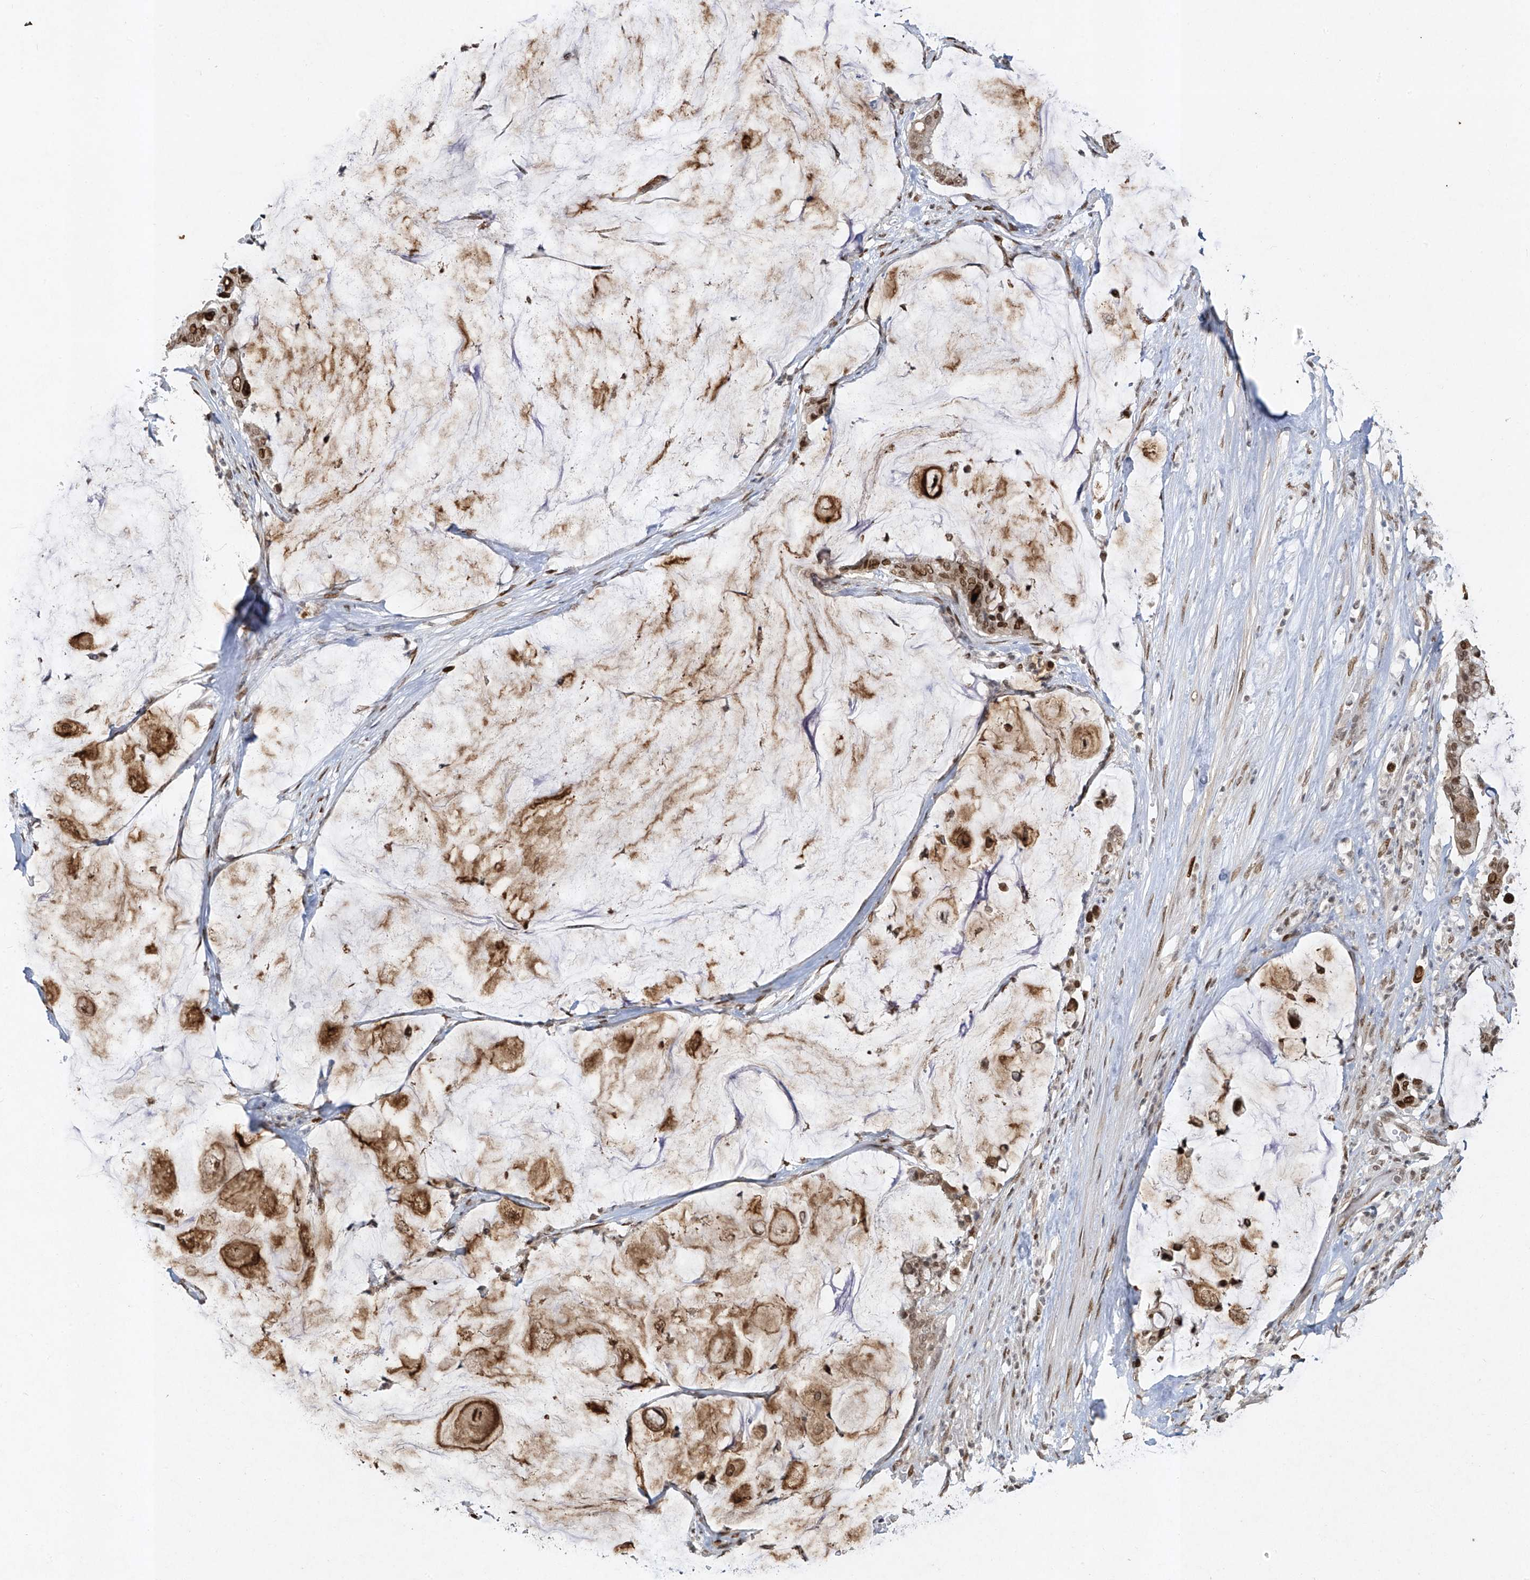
{"staining": {"intensity": "moderate", "quantity": ">75%", "location": "cytoplasmic/membranous,nuclear"}, "tissue": "pancreatic cancer", "cell_type": "Tumor cells", "image_type": "cancer", "snomed": [{"axis": "morphology", "description": "Adenocarcinoma, NOS"}, {"axis": "topography", "description": "Pancreas"}], "caption": "Immunohistochemistry (IHC) of pancreatic cancer (adenocarcinoma) demonstrates medium levels of moderate cytoplasmic/membranous and nuclear positivity in about >75% of tumor cells.", "gene": "ATRIP", "patient": {"sex": "male", "age": 41}}